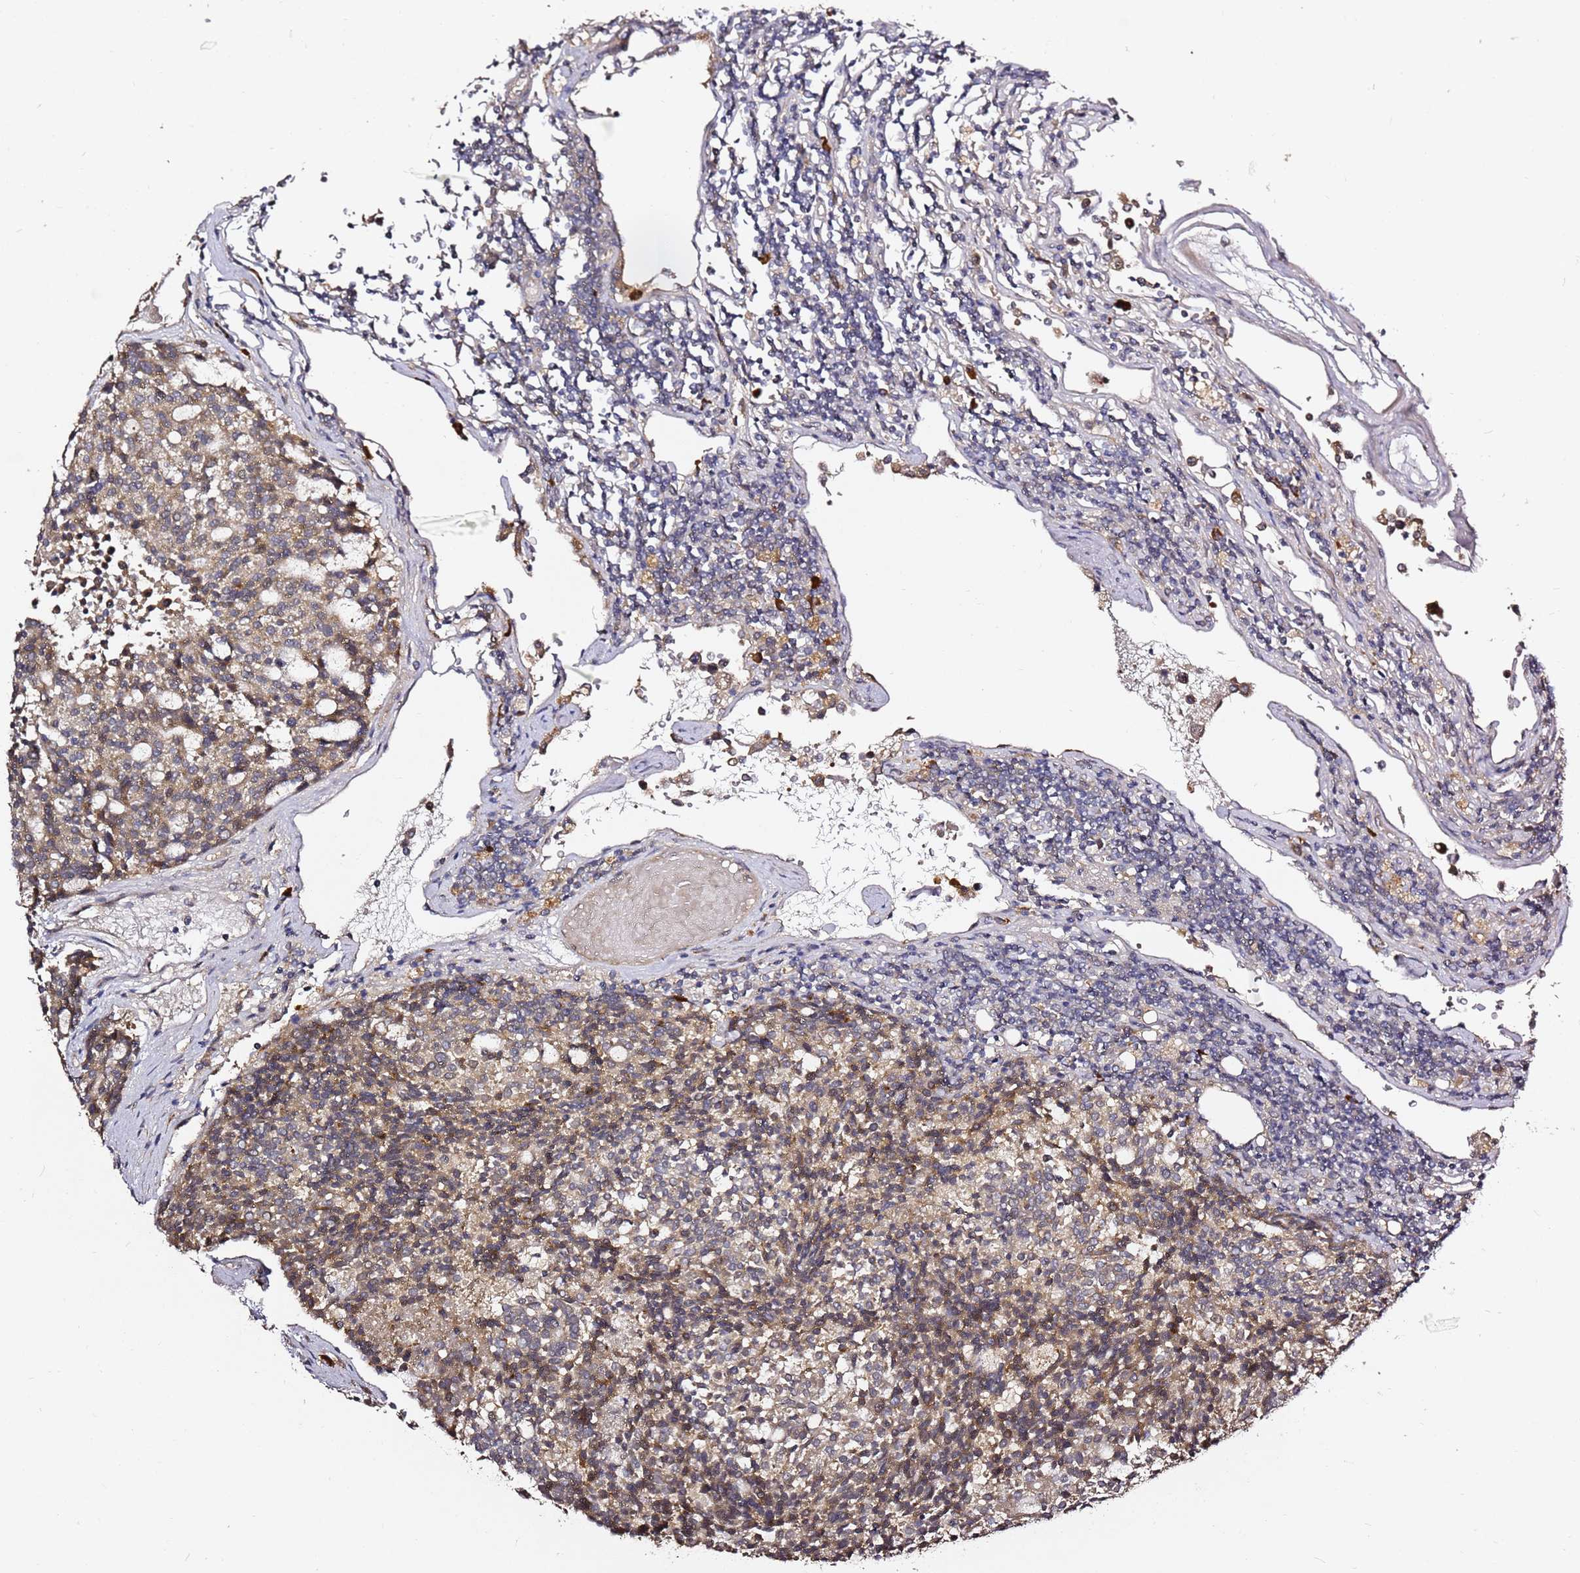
{"staining": {"intensity": "moderate", "quantity": ">75%", "location": "cytoplasmic/membranous"}, "tissue": "carcinoid", "cell_type": "Tumor cells", "image_type": "cancer", "snomed": [{"axis": "morphology", "description": "Carcinoid, malignant, NOS"}, {"axis": "topography", "description": "Pancreas"}], "caption": "Immunohistochemical staining of malignant carcinoid exhibits medium levels of moderate cytoplasmic/membranous protein expression in approximately >75% of tumor cells.", "gene": "C6orf136", "patient": {"sex": "female", "age": 54}}